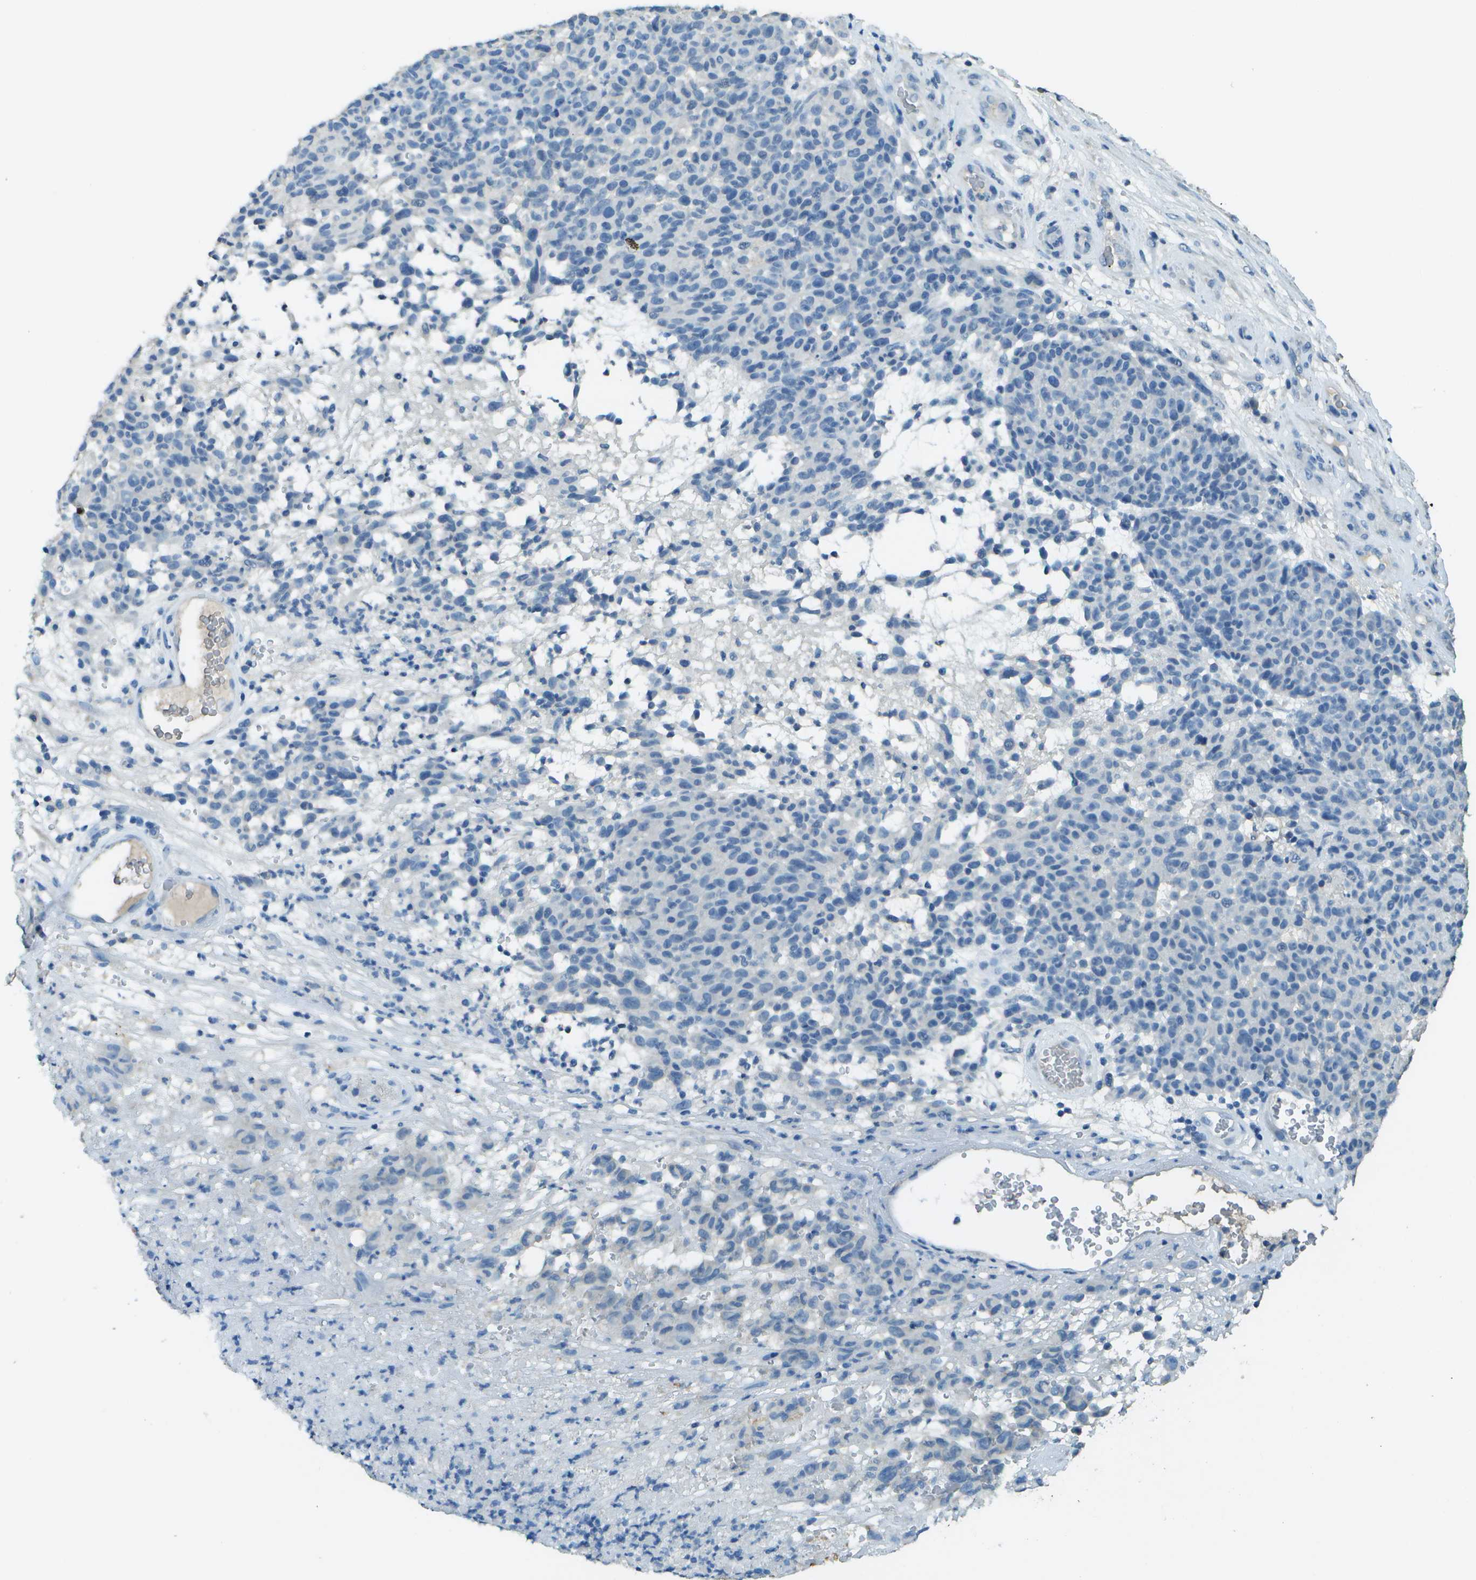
{"staining": {"intensity": "negative", "quantity": "none", "location": "none"}, "tissue": "melanoma", "cell_type": "Tumor cells", "image_type": "cancer", "snomed": [{"axis": "morphology", "description": "Malignant melanoma, NOS"}, {"axis": "topography", "description": "Skin"}], "caption": "Human melanoma stained for a protein using IHC exhibits no positivity in tumor cells.", "gene": "LGI2", "patient": {"sex": "male", "age": 59}}